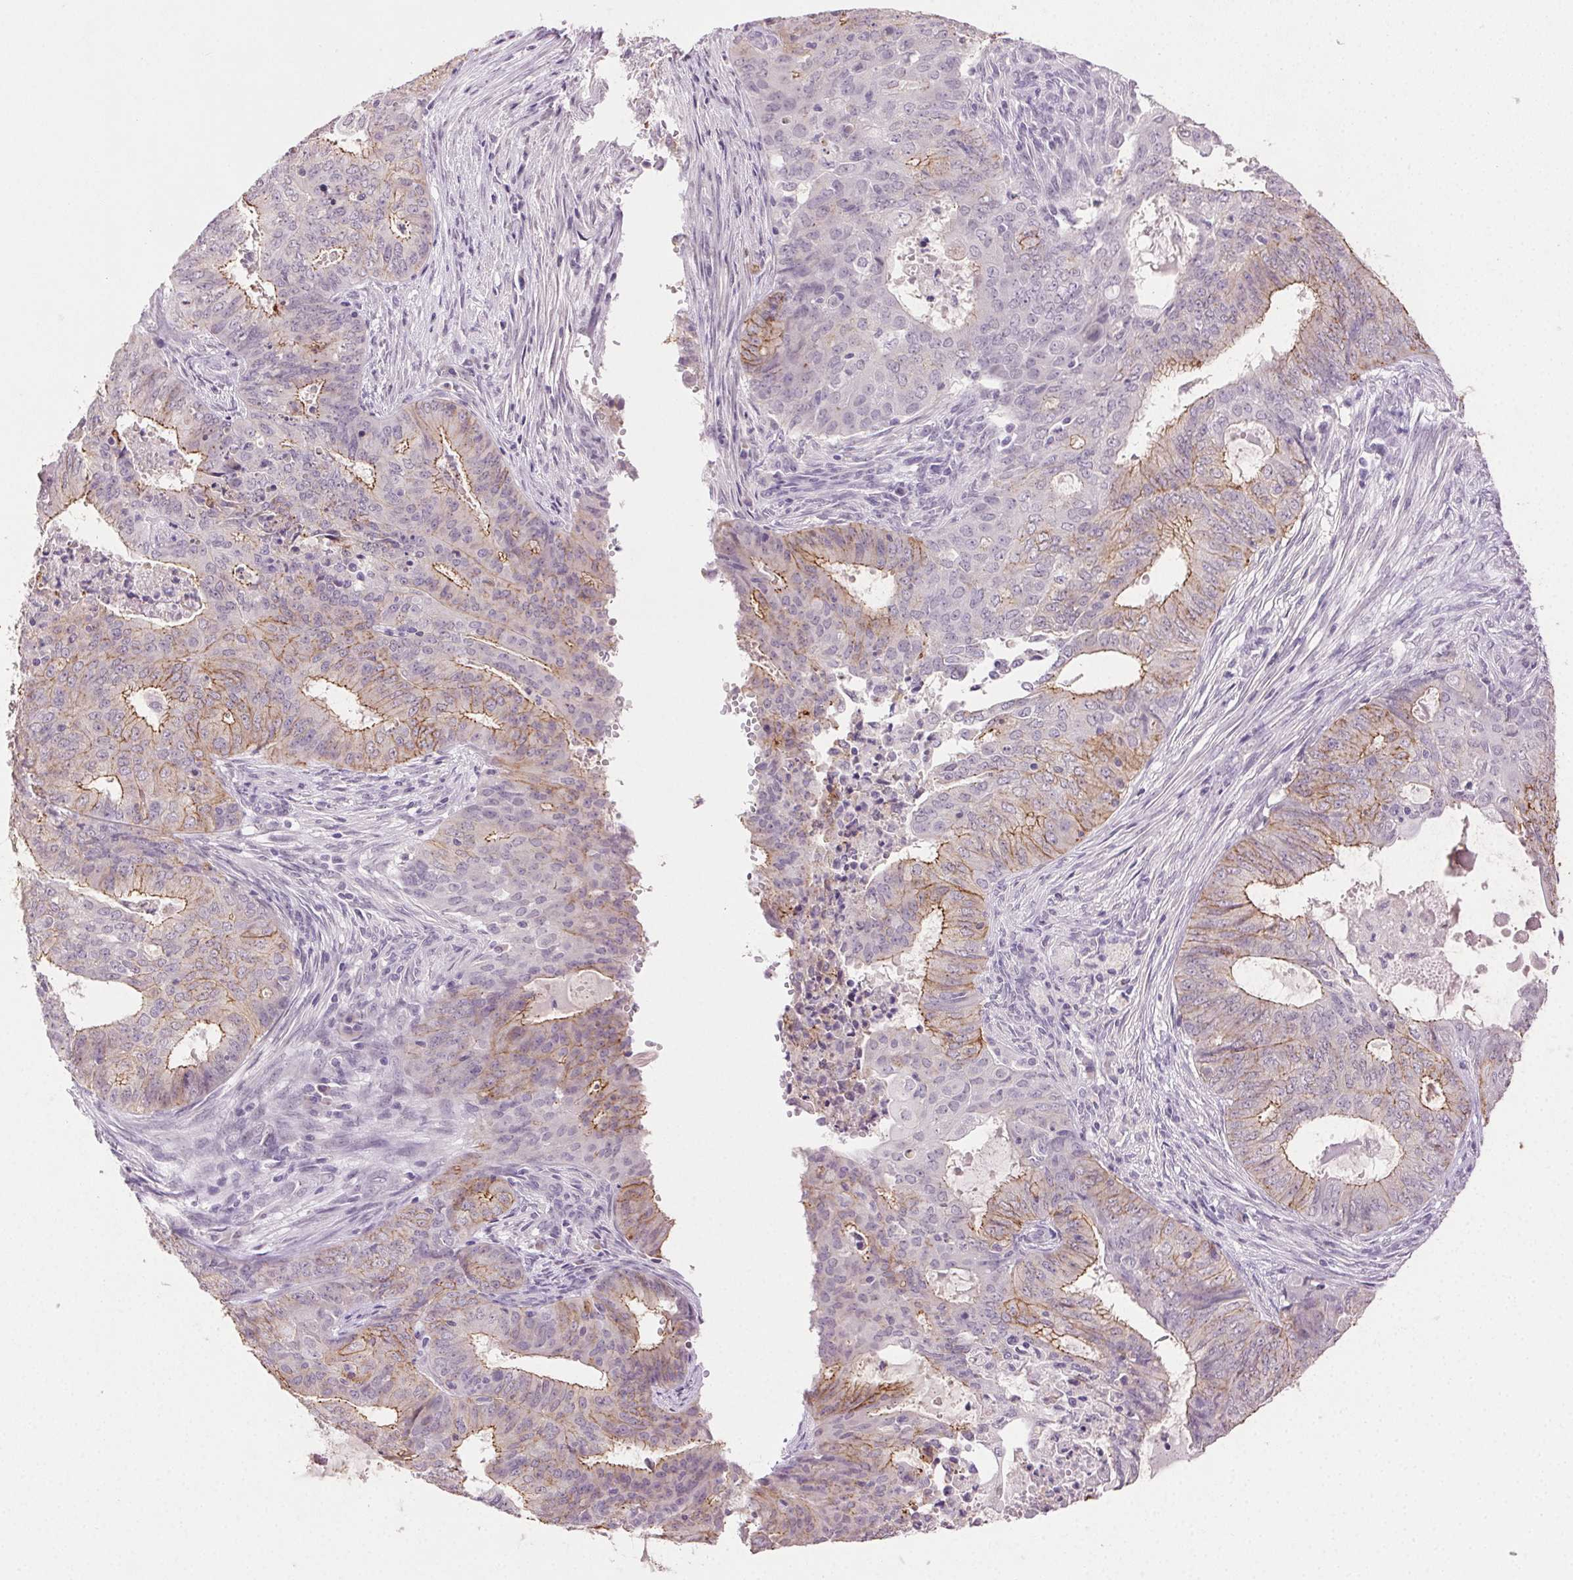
{"staining": {"intensity": "moderate", "quantity": "25%-75%", "location": "cytoplasmic/membranous"}, "tissue": "endometrial cancer", "cell_type": "Tumor cells", "image_type": "cancer", "snomed": [{"axis": "morphology", "description": "Adenocarcinoma, NOS"}, {"axis": "topography", "description": "Endometrium"}], "caption": "Adenocarcinoma (endometrial) tissue demonstrates moderate cytoplasmic/membranous expression in about 25%-75% of tumor cells", "gene": "CLDN10", "patient": {"sex": "female", "age": 62}}